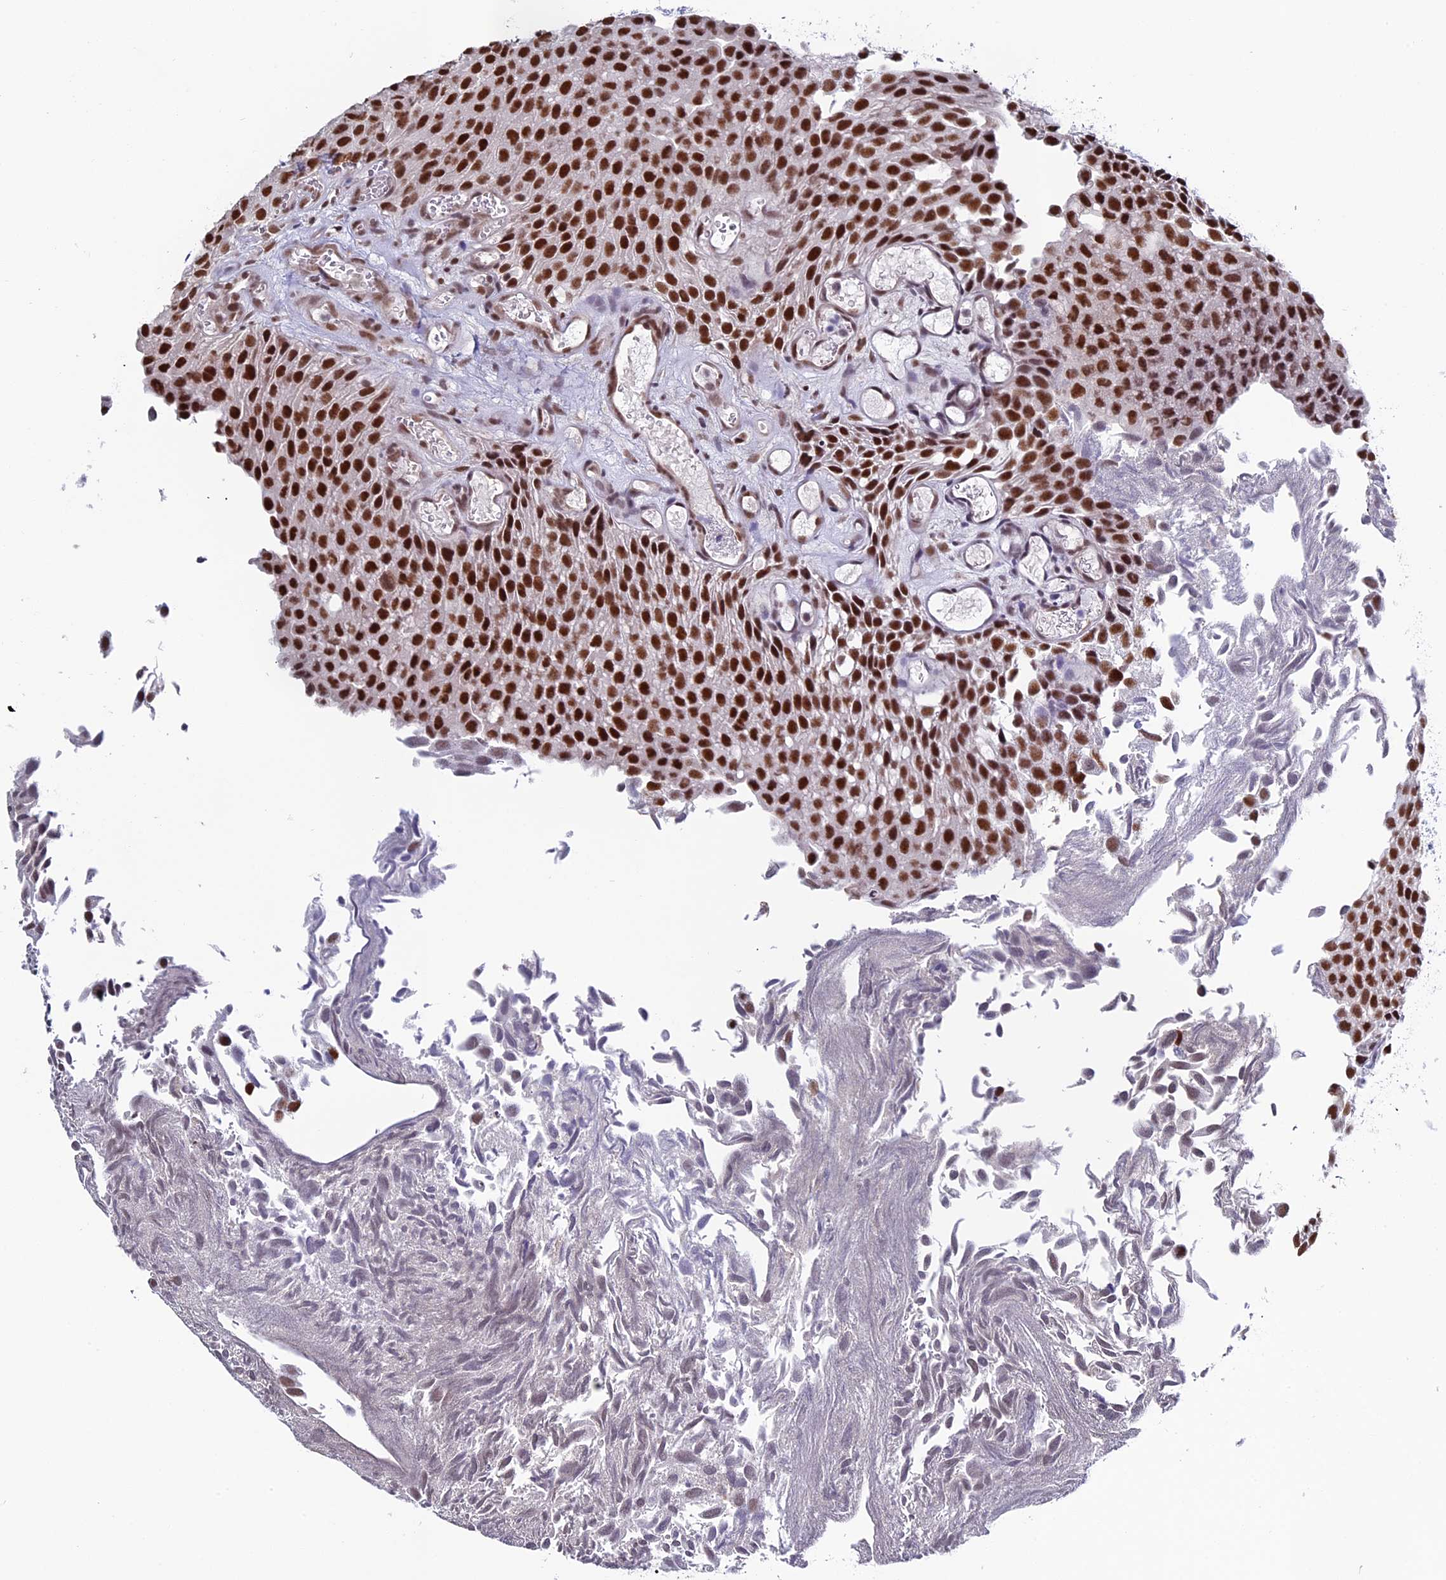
{"staining": {"intensity": "strong", "quantity": "25%-75%", "location": "nuclear"}, "tissue": "urothelial cancer", "cell_type": "Tumor cells", "image_type": "cancer", "snomed": [{"axis": "morphology", "description": "Urothelial carcinoma, Low grade"}, {"axis": "topography", "description": "Urinary bladder"}], "caption": "High-magnification brightfield microscopy of low-grade urothelial carcinoma stained with DAB (brown) and counterstained with hematoxylin (blue). tumor cells exhibit strong nuclear staining is appreciated in about25%-75% of cells.", "gene": "CD2BP2", "patient": {"sex": "male", "age": 89}}